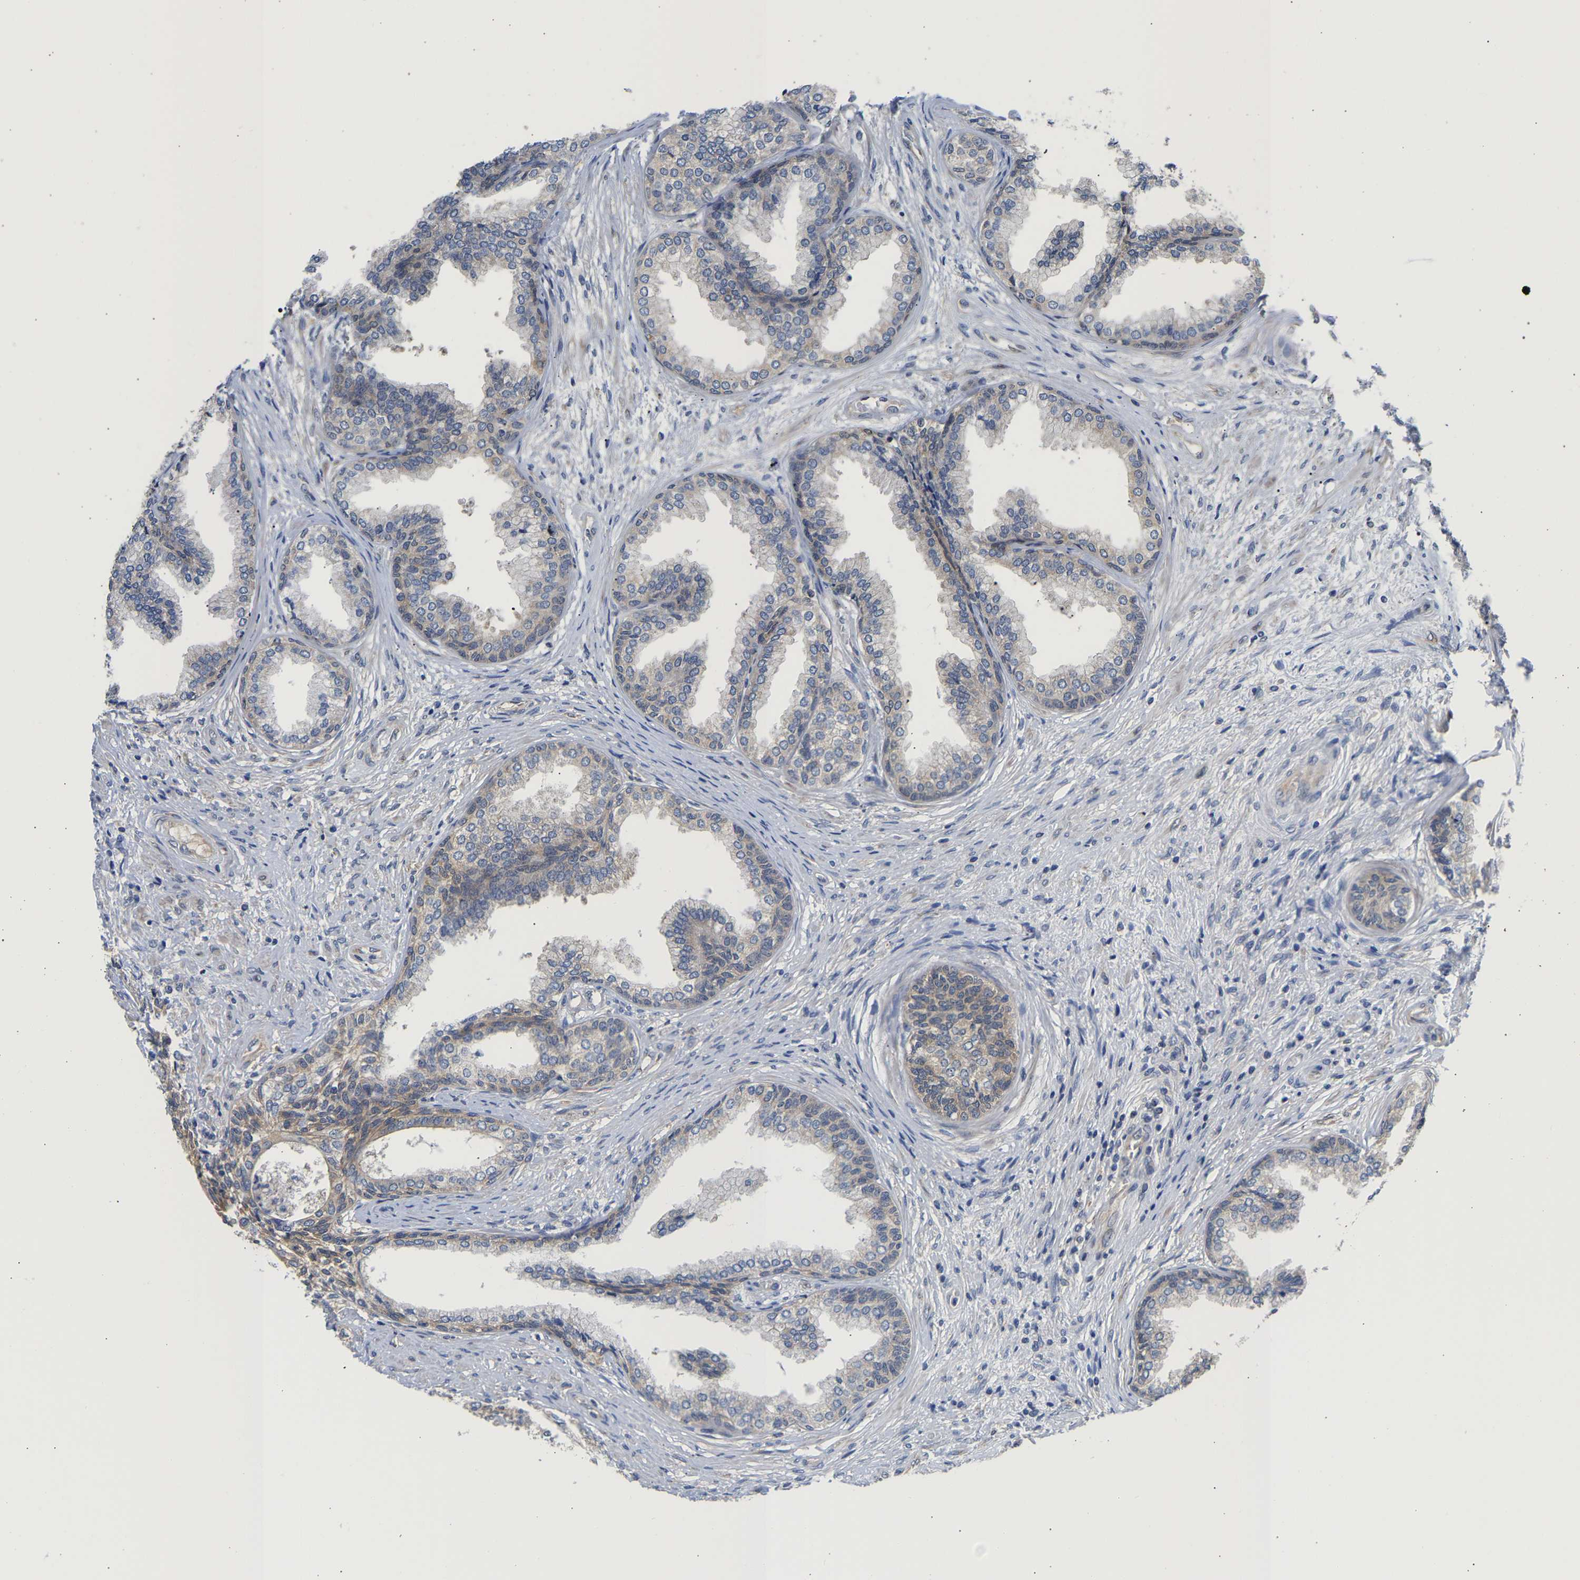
{"staining": {"intensity": "moderate", "quantity": "<25%", "location": "cytoplasmic/membranous"}, "tissue": "prostate", "cell_type": "Glandular cells", "image_type": "normal", "snomed": [{"axis": "morphology", "description": "Normal tissue, NOS"}, {"axis": "topography", "description": "Prostate"}], "caption": "Protein expression analysis of normal prostate reveals moderate cytoplasmic/membranous expression in approximately <25% of glandular cells. (IHC, brightfield microscopy, high magnification).", "gene": "CCDC6", "patient": {"sex": "male", "age": 76}}